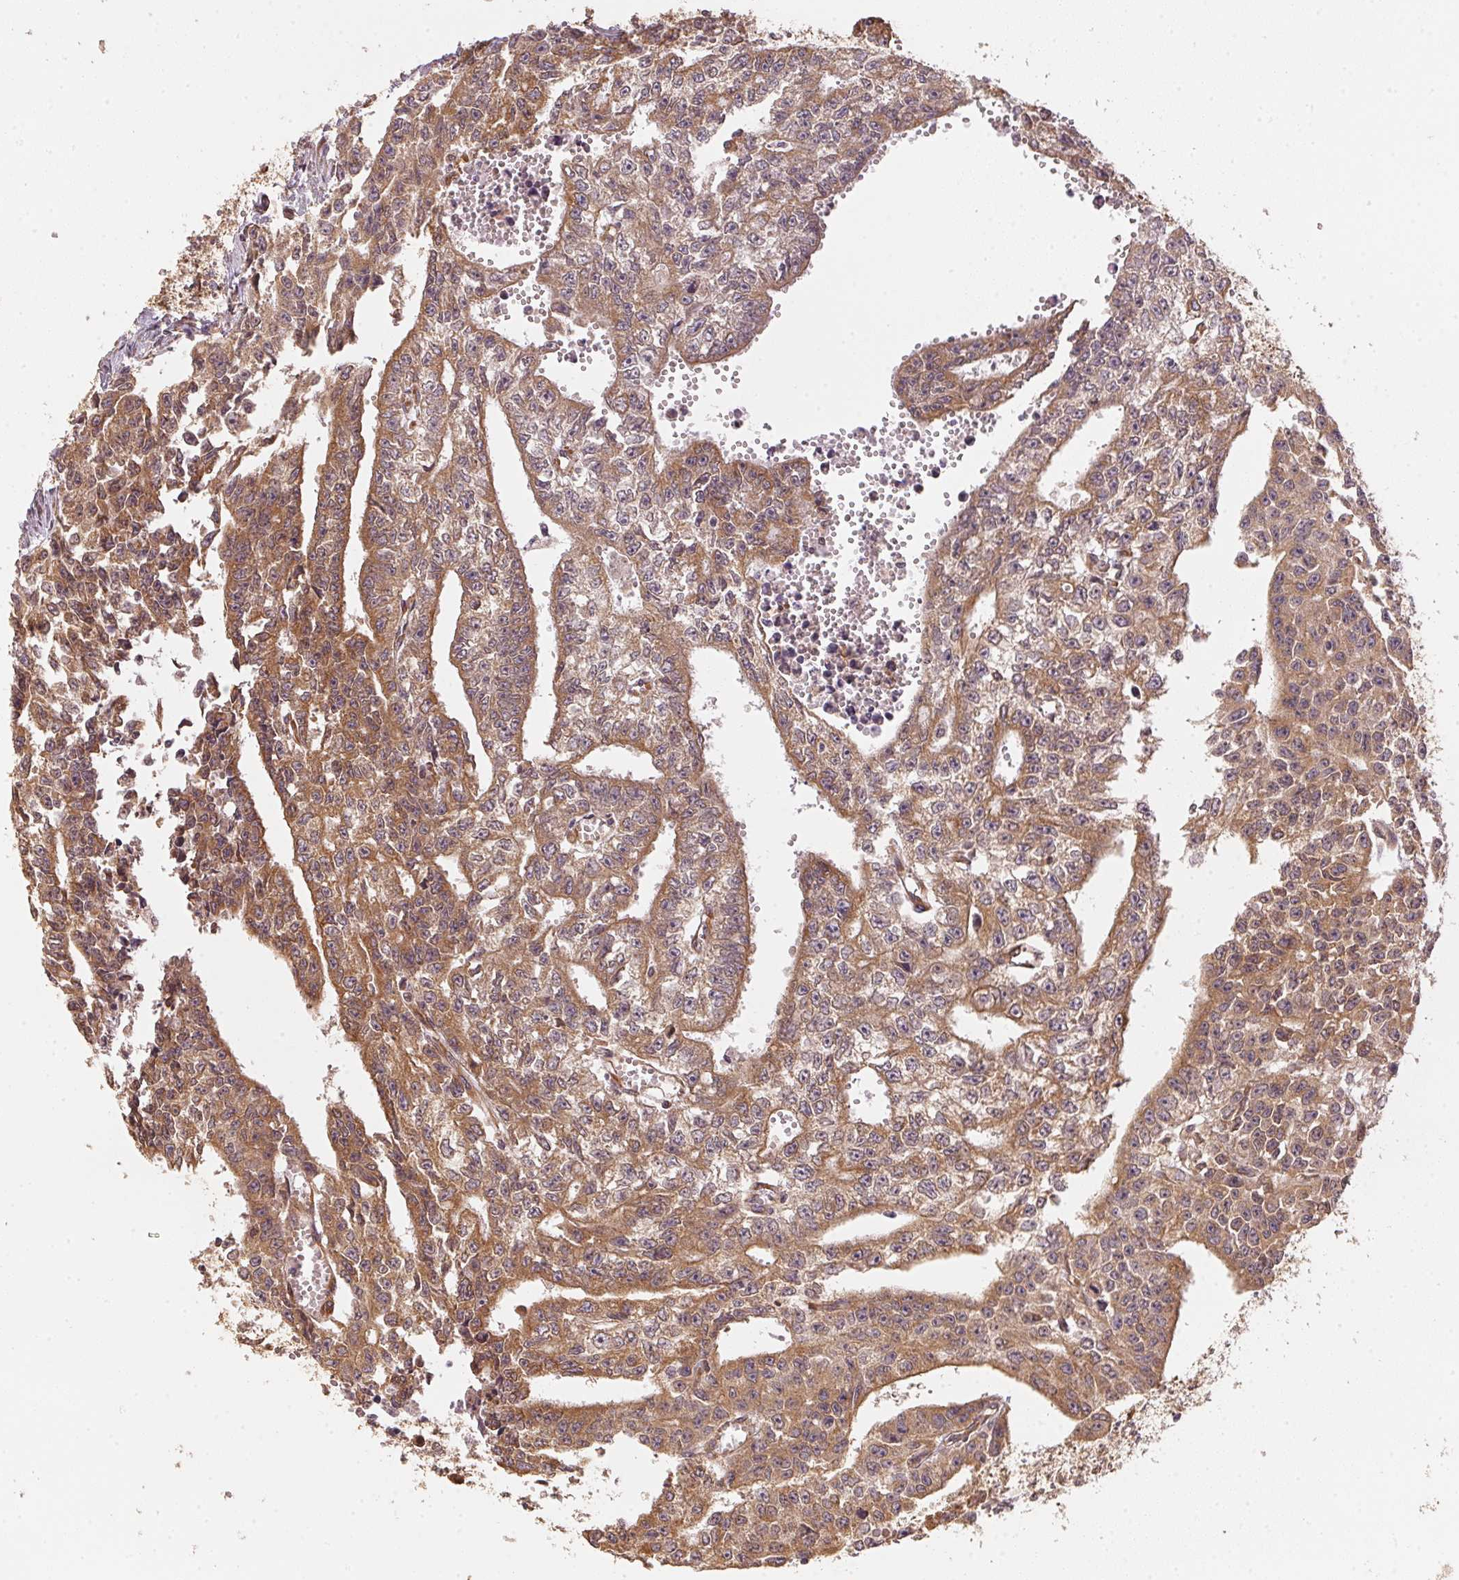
{"staining": {"intensity": "moderate", "quantity": ">75%", "location": "cytoplasmic/membranous"}, "tissue": "testis cancer", "cell_type": "Tumor cells", "image_type": "cancer", "snomed": [{"axis": "morphology", "description": "Carcinoma, Embryonal, NOS"}, {"axis": "morphology", "description": "Teratoma, malignant, NOS"}, {"axis": "topography", "description": "Testis"}], "caption": "An IHC photomicrograph of tumor tissue is shown. Protein staining in brown shows moderate cytoplasmic/membranous positivity in testis cancer (embryonal carcinoma) within tumor cells.", "gene": "STRN4", "patient": {"sex": "male", "age": 24}}